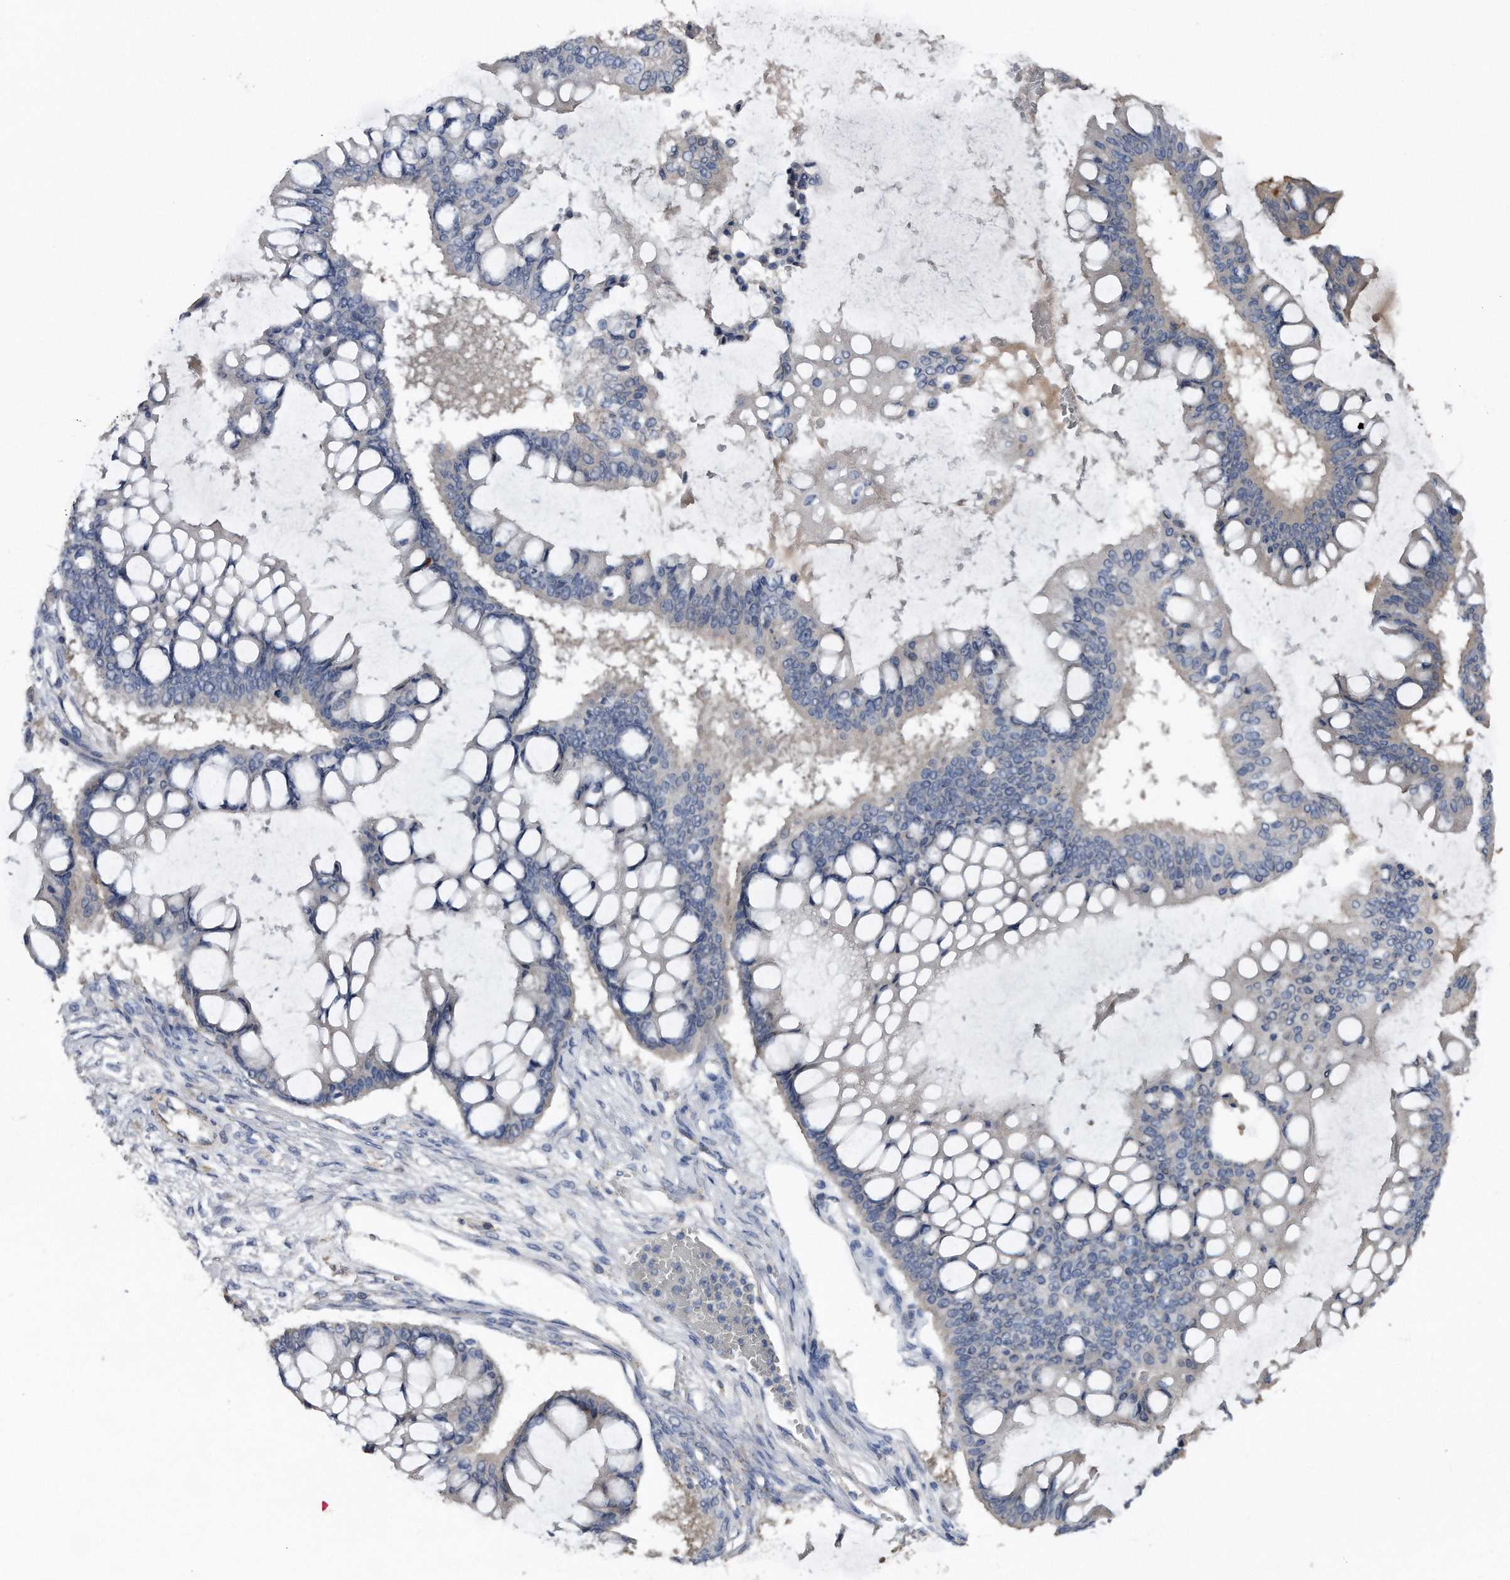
{"staining": {"intensity": "negative", "quantity": "none", "location": "none"}, "tissue": "ovarian cancer", "cell_type": "Tumor cells", "image_type": "cancer", "snomed": [{"axis": "morphology", "description": "Cystadenocarcinoma, mucinous, NOS"}, {"axis": "topography", "description": "Ovary"}], "caption": "Immunohistochemistry histopathology image of ovarian cancer stained for a protein (brown), which demonstrates no positivity in tumor cells.", "gene": "KCND3", "patient": {"sex": "female", "age": 73}}